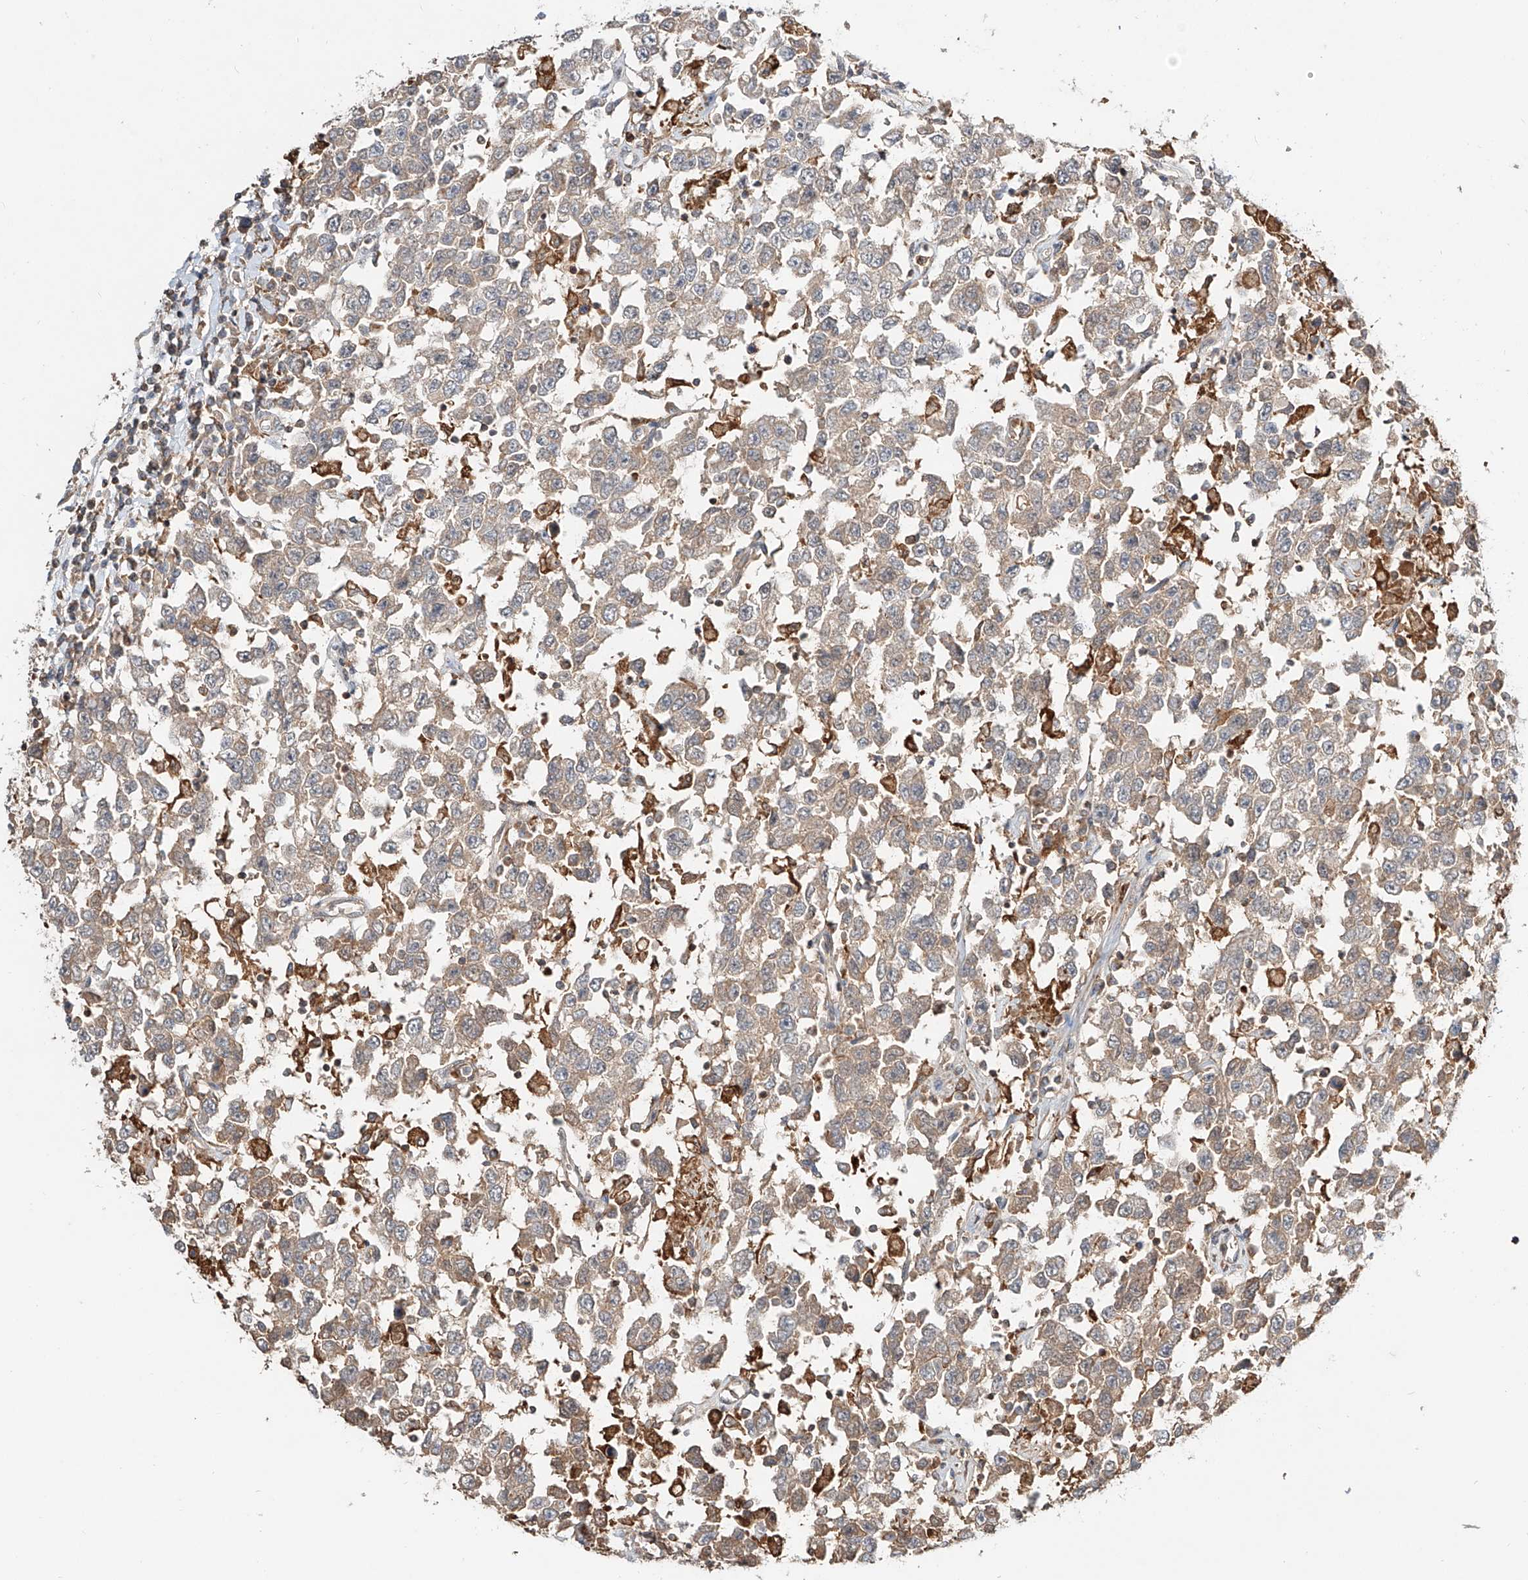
{"staining": {"intensity": "weak", "quantity": ">75%", "location": "cytoplasmic/membranous"}, "tissue": "testis cancer", "cell_type": "Tumor cells", "image_type": "cancer", "snomed": [{"axis": "morphology", "description": "Seminoma, NOS"}, {"axis": "topography", "description": "Testis"}], "caption": "Testis seminoma tissue displays weak cytoplasmic/membranous expression in approximately >75% of tumor cells, visualized by immunohistochemistry.", "gene": "ERO1A", "patient": {"sex": "male", "age": 41}}